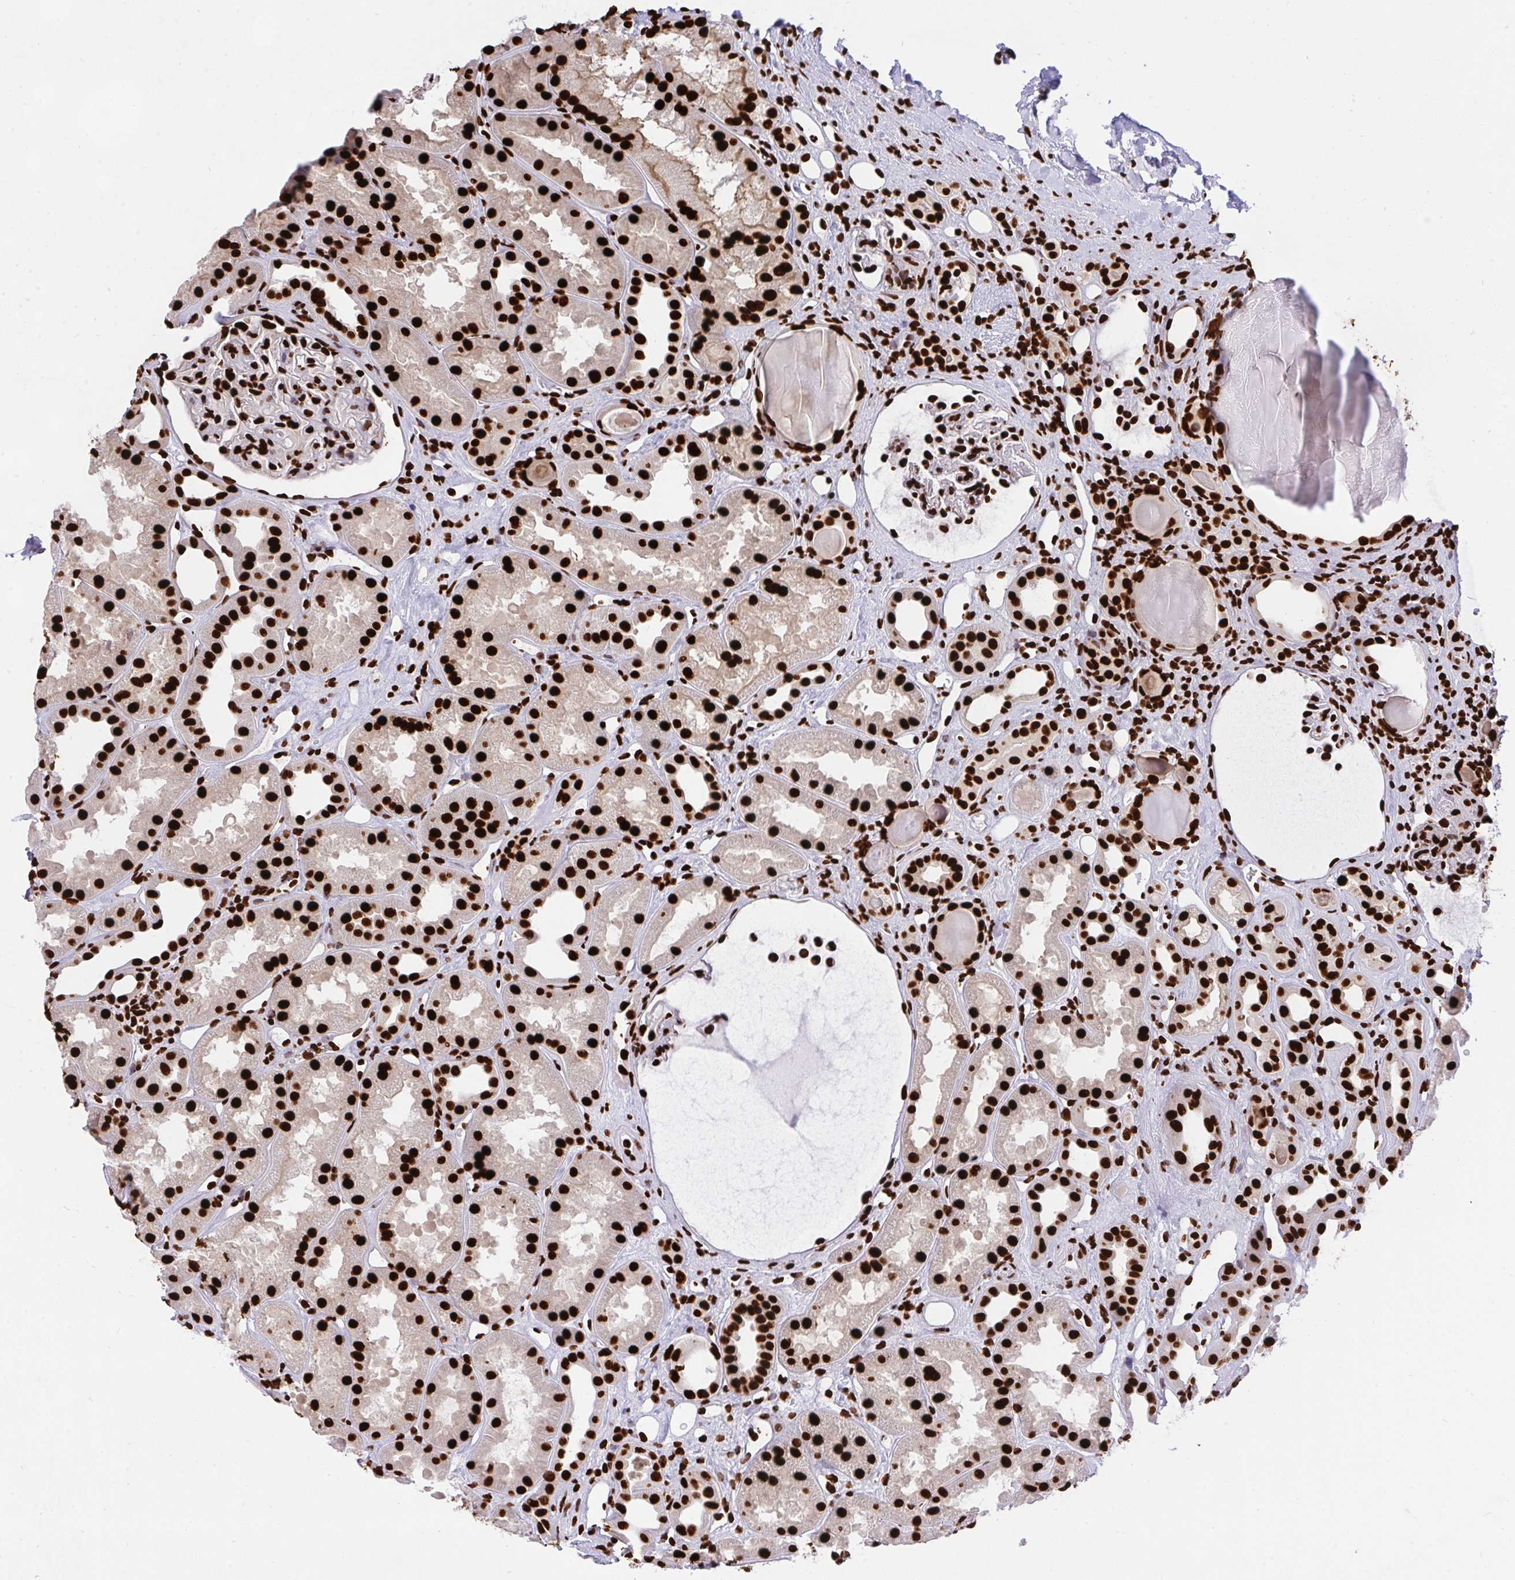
{"staining": {"intensity": "strong", "quantity": ">75%", "location": "nuclear"}, "tissue": "kidney", "cell_type": "Cells in glomeruli", "image_type": "normal", "snomed": [{"axis": "morphology", "description": "Normal tissue, NOS"}, {"axis": "topography", "description": "Kidney"}], "caption": "Protein expression analysis of benign human kidney reveals strong nuclear staining in approximately >75% of cells in glomeruli. The staining was performed using DAB (3,3'-diaminobenzidine) to visualize the protein expression in brown, while the nuclei were stained in blue with hematoxylin (Magnification: 20x).", "gene": "HNRNPL", "patient": {"sex": "male", "age": 61}}